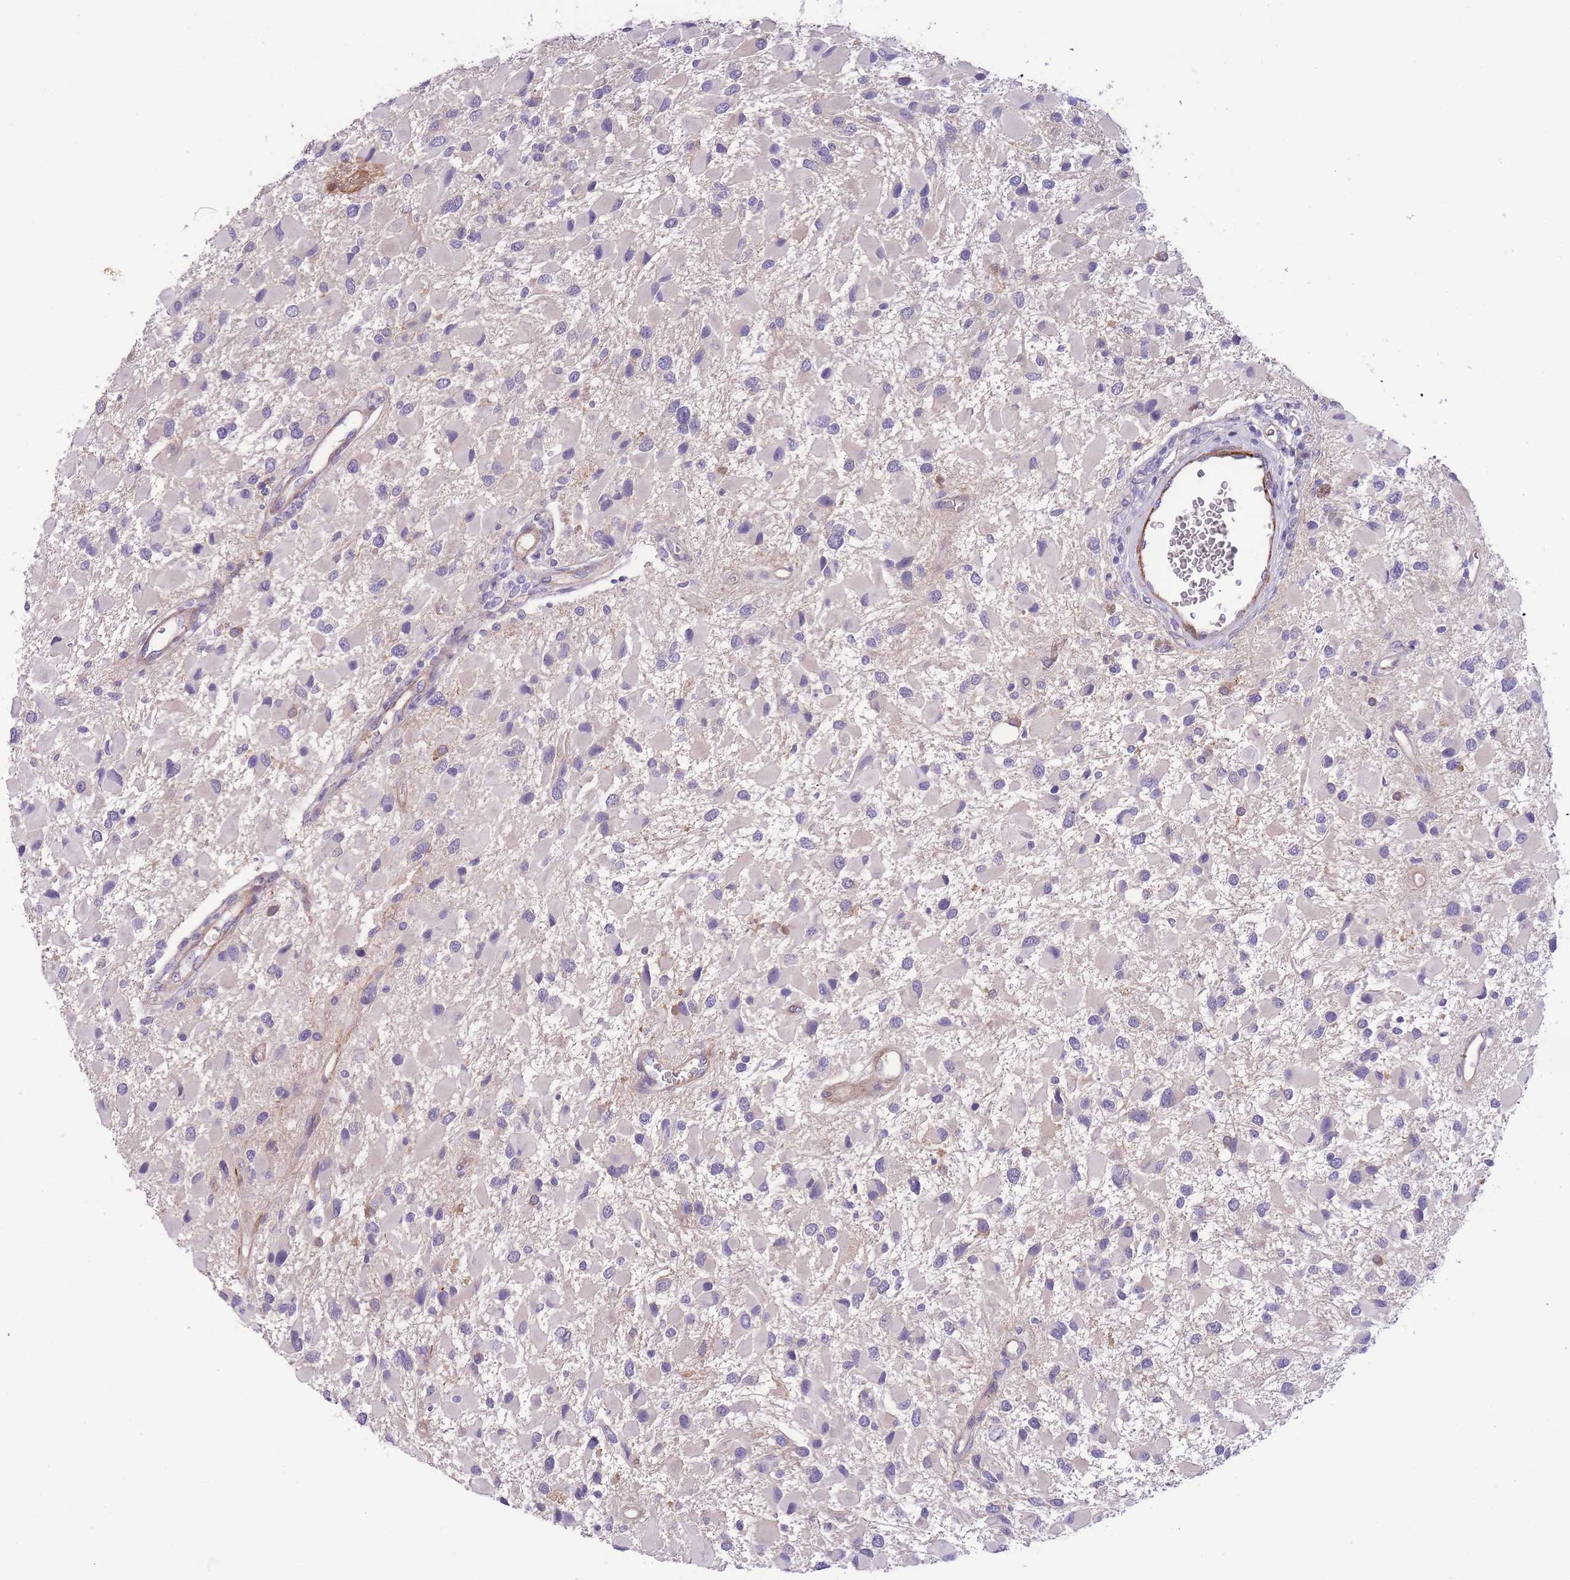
{"staining": {"intensity": "negative", "quantity": "none", "location": "none"}, "tissue": "glioma", "cell_type": "Tumor cells", "image_type": "cancer", "snomed": [{"axis": "morphology", "description": "Glioma, malignant, High grade"}, {"axis": "topography", "description": "Brain"}], "caption": "The micrograph reveals no staining of tumor cells in malignant high-grade glioma.", "gene": "FAM124A", "patient": {"sex": "male", "age": 53}}